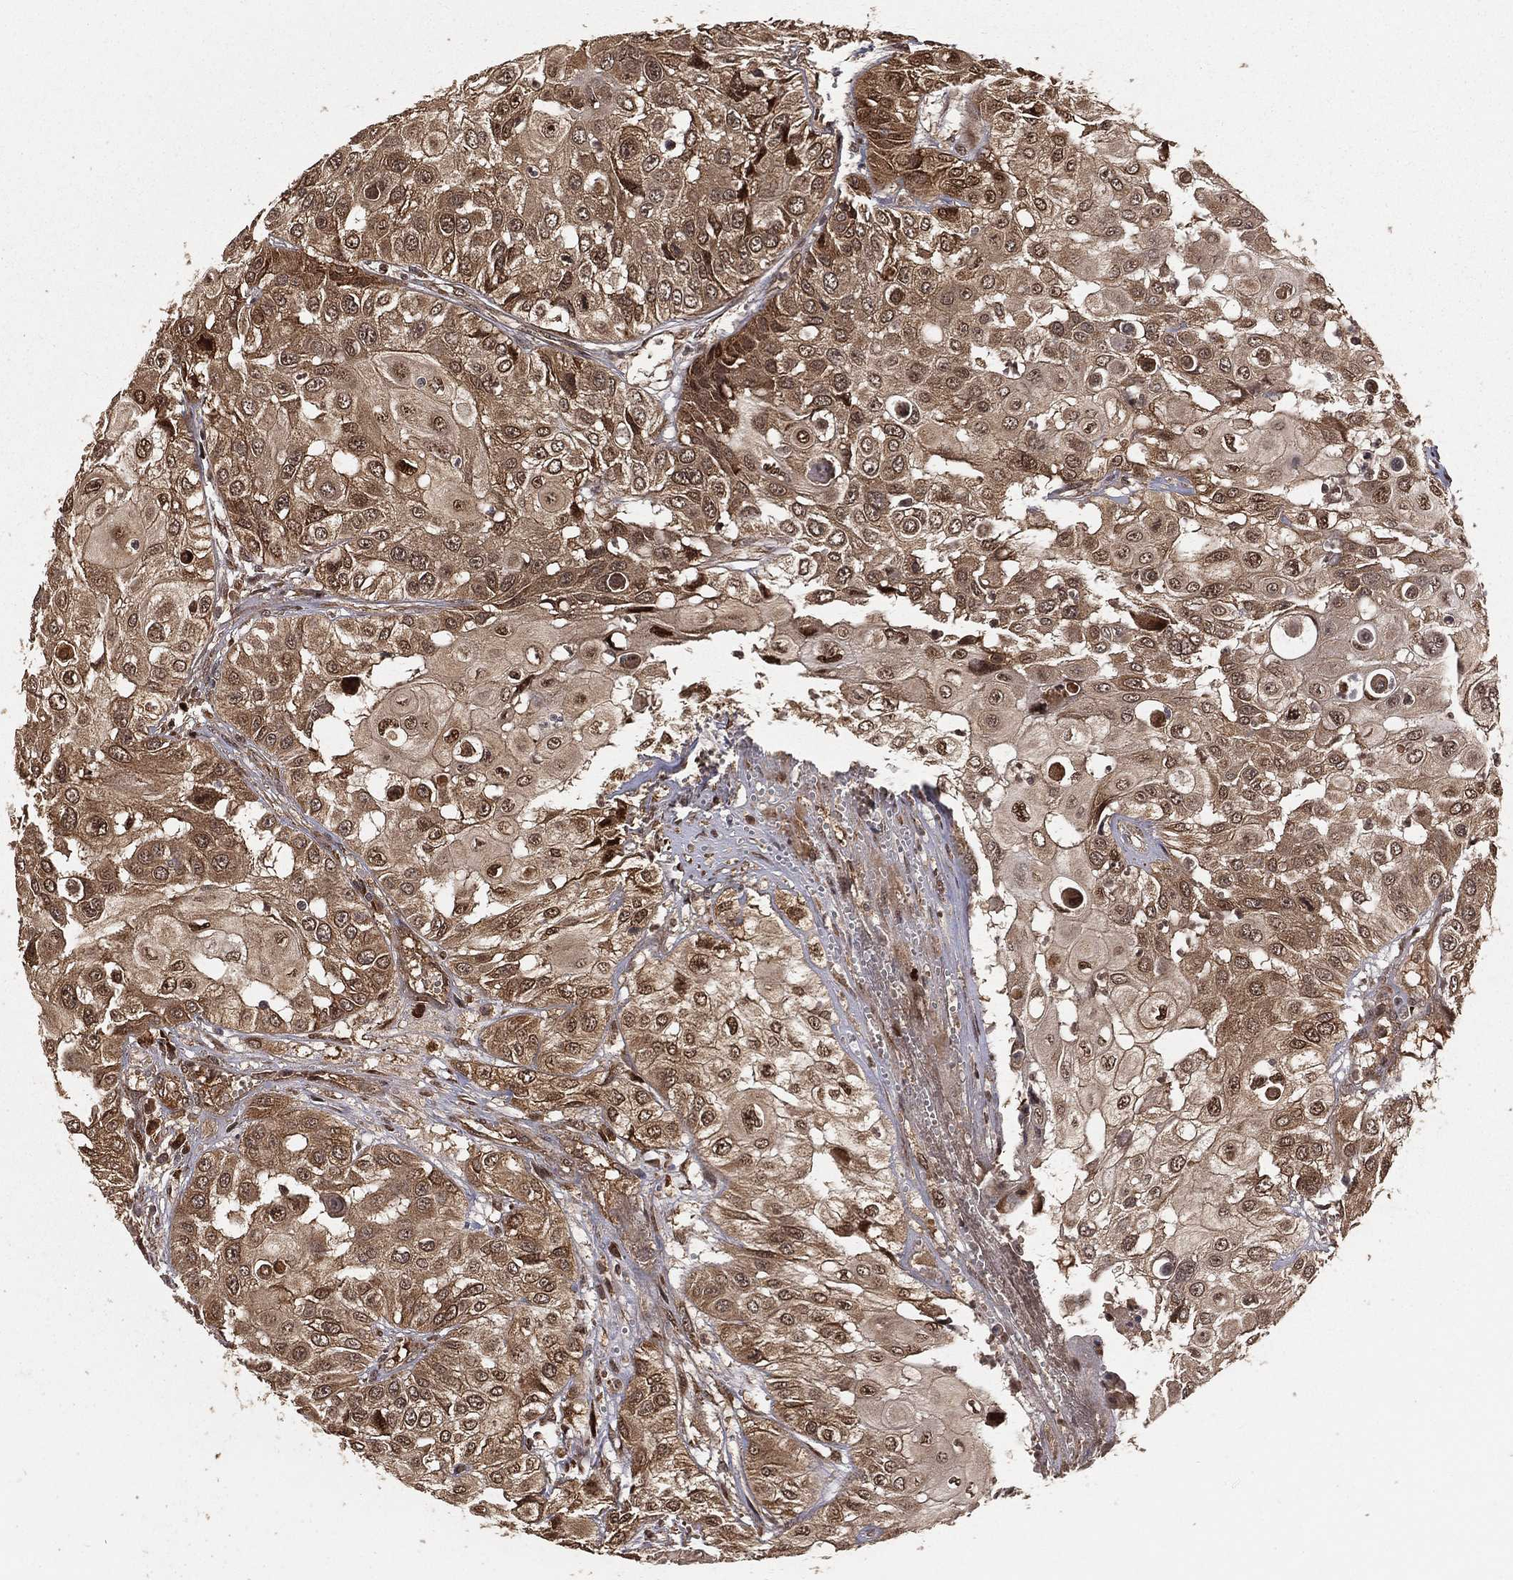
{"staining": {"intensity": "moderate", "quantity": "25%-75%", "location": "cytoplasmic/membranous,nuclear"}, "tissue": "urothelial cancer", "cell_type": "Tumor cells", "image_type": "cancer", "snomed": [{"axis": "morphology", "description": "Urothelial carcinoma, High grade"}, {"axis": "topography", "description": "Urinary bladder"}], "caption": "This micrograph demonstrates IHC staining of human urothelial carcinoma (high-grade), with medium moderate cytoplasmic/membranous and nuclear positivity in about 25%-75% of tumor cells.", "gene": "MAPK1", "patient": {"sex": "female", "age": 79}}